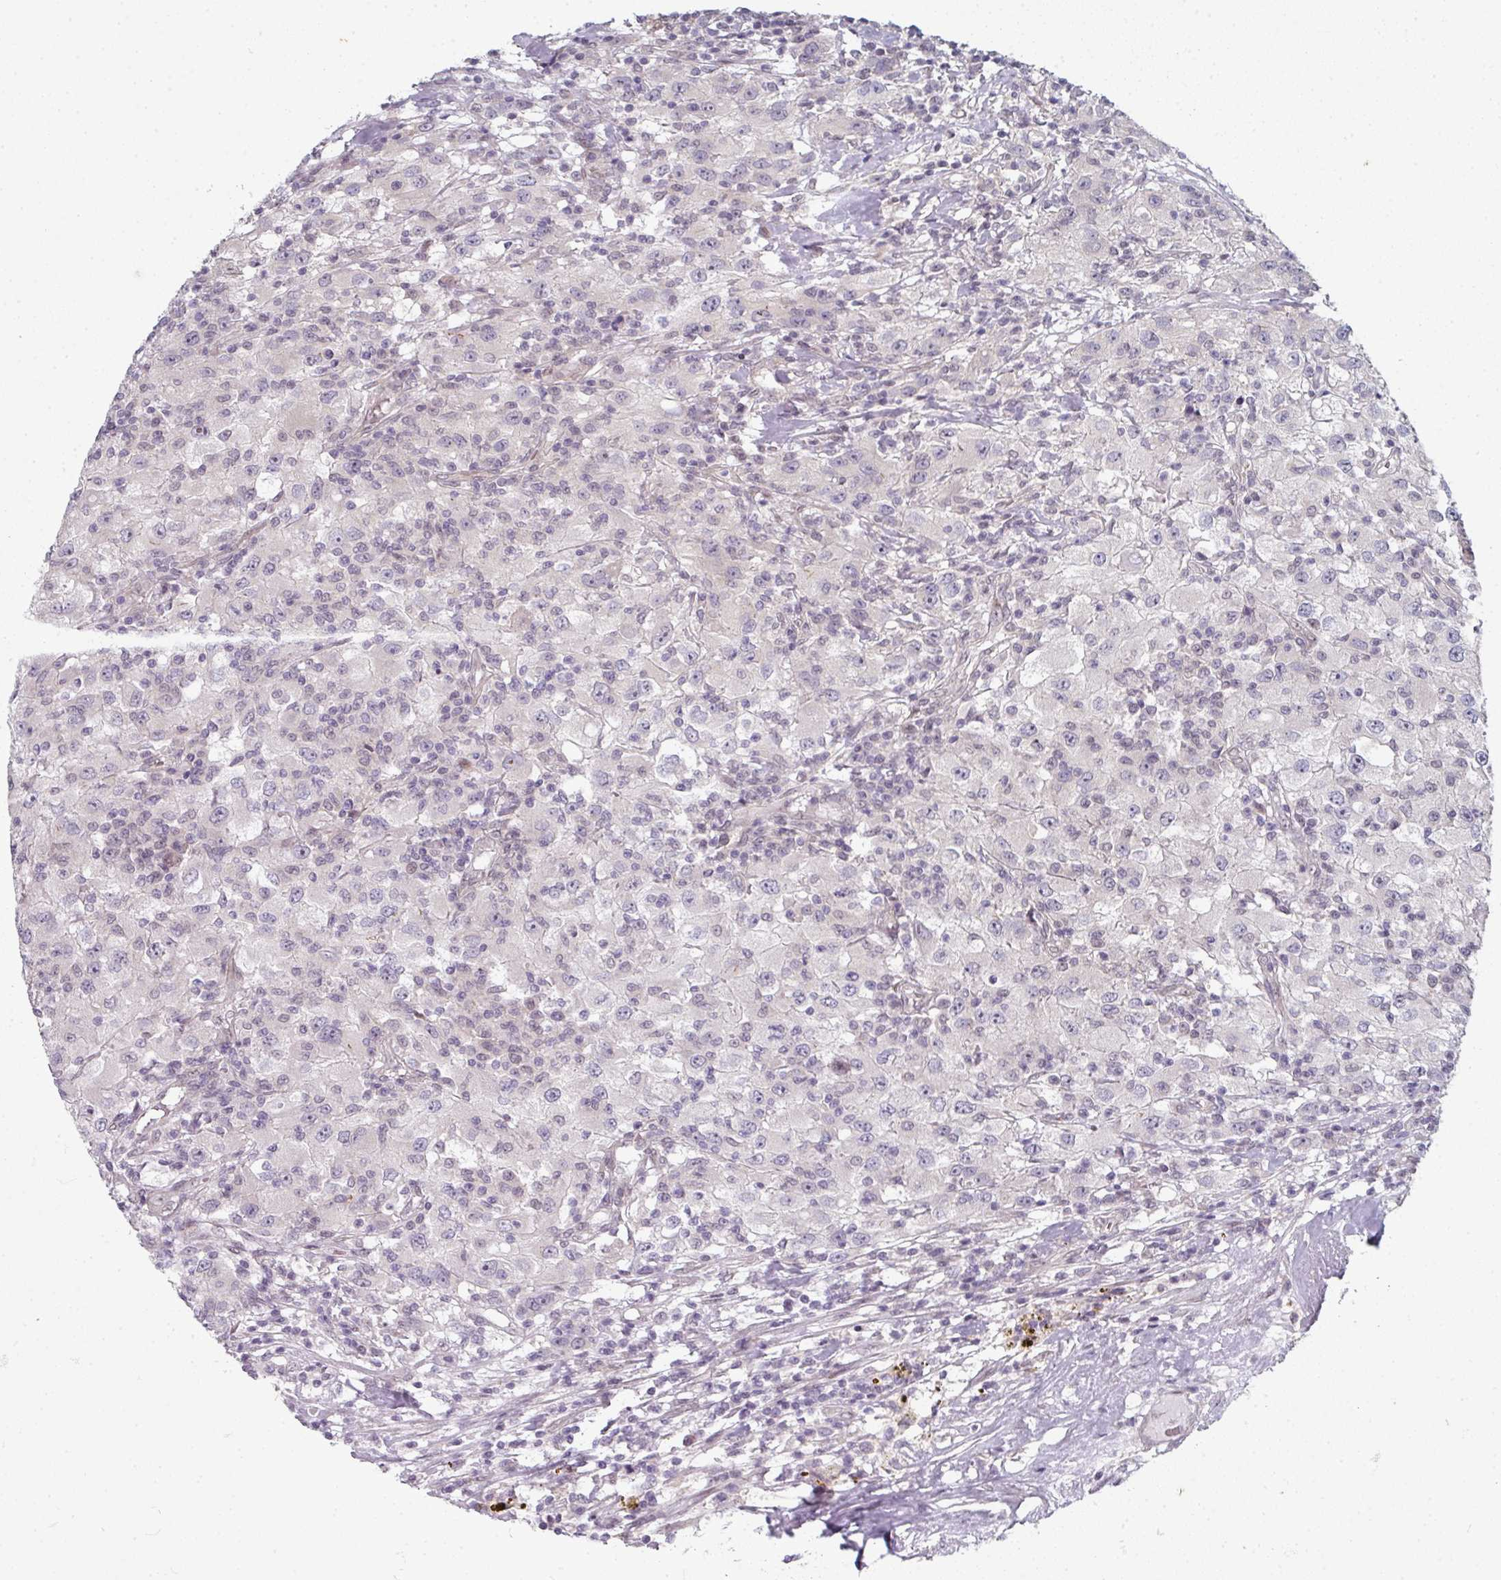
{"staining": {"intensity": "negative", "quantity": "none", "location": "none"}, "tissue": "renal cancer", "cell_type": "Tumor cells", "image_type": "cancer", "snomed": [{"axis": "morphology", "description": "Adenocarcinoma, NOS"}, {"axis": "topography", "description": "Kidney"}], "caption": "A high-resolution histopathology image shows immunohistochemistry staining of renal adenocarcinoma, which exhibits no significant expression in tumor cells.", "gene": "TMCC1", "patient": {"sex": "female", "age": 67}}